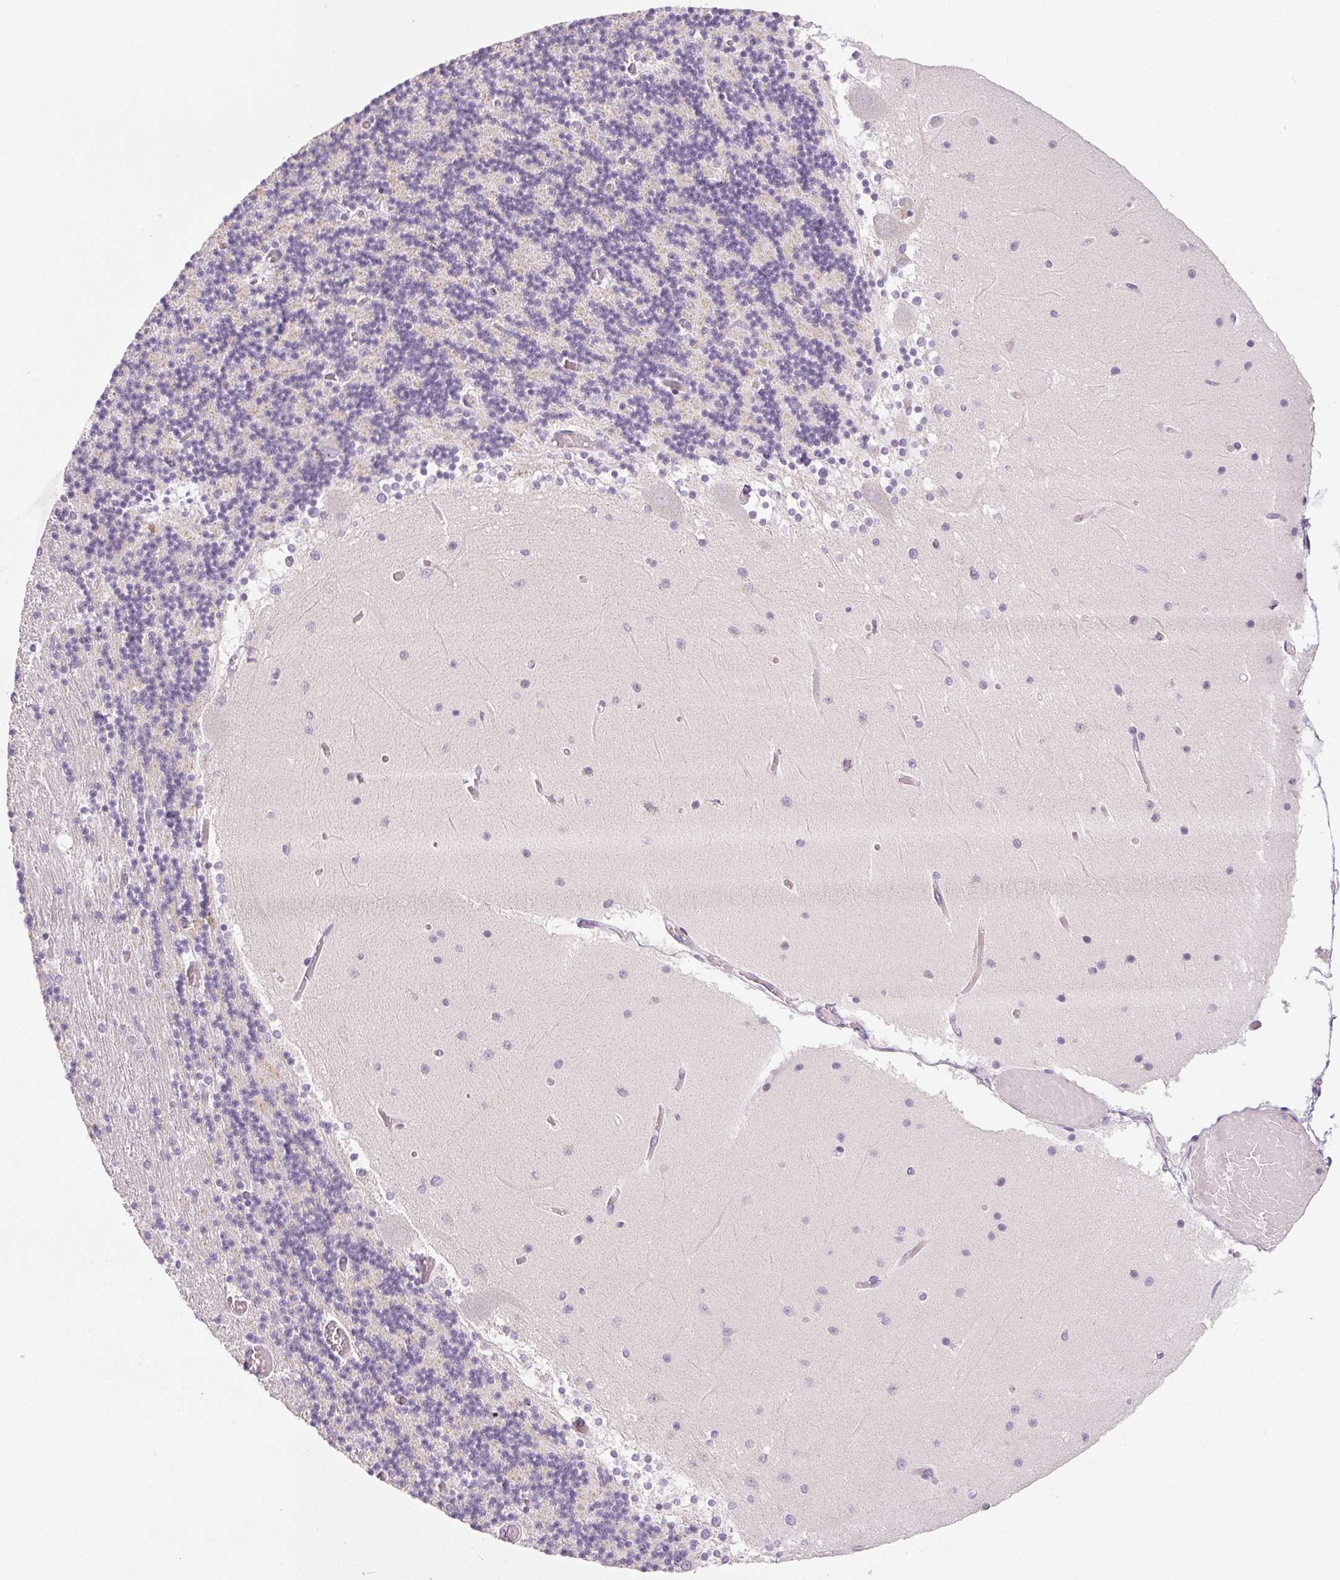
{"staining": {"intensity": "weak", "quantity": "25%-75%", "location": "cytoplasmic/membranous"}, "tissue": "cerebellum", "cell_type": "Cells in granular layer", "image_type": "normal", "snomed": [{"axis": "morphology", "description": "Normal tissue, NOS"}, {"axis": "topography", "description": "Cerebellum"}], "caption": "Protein expression analysis of benign human cerebellum reveals weak cytoplasmic/membranous positivity in about 25%-75% of cells in granular layer.", "gene": "COL7A1", "patient": {"sex": "female", "age": 28}}